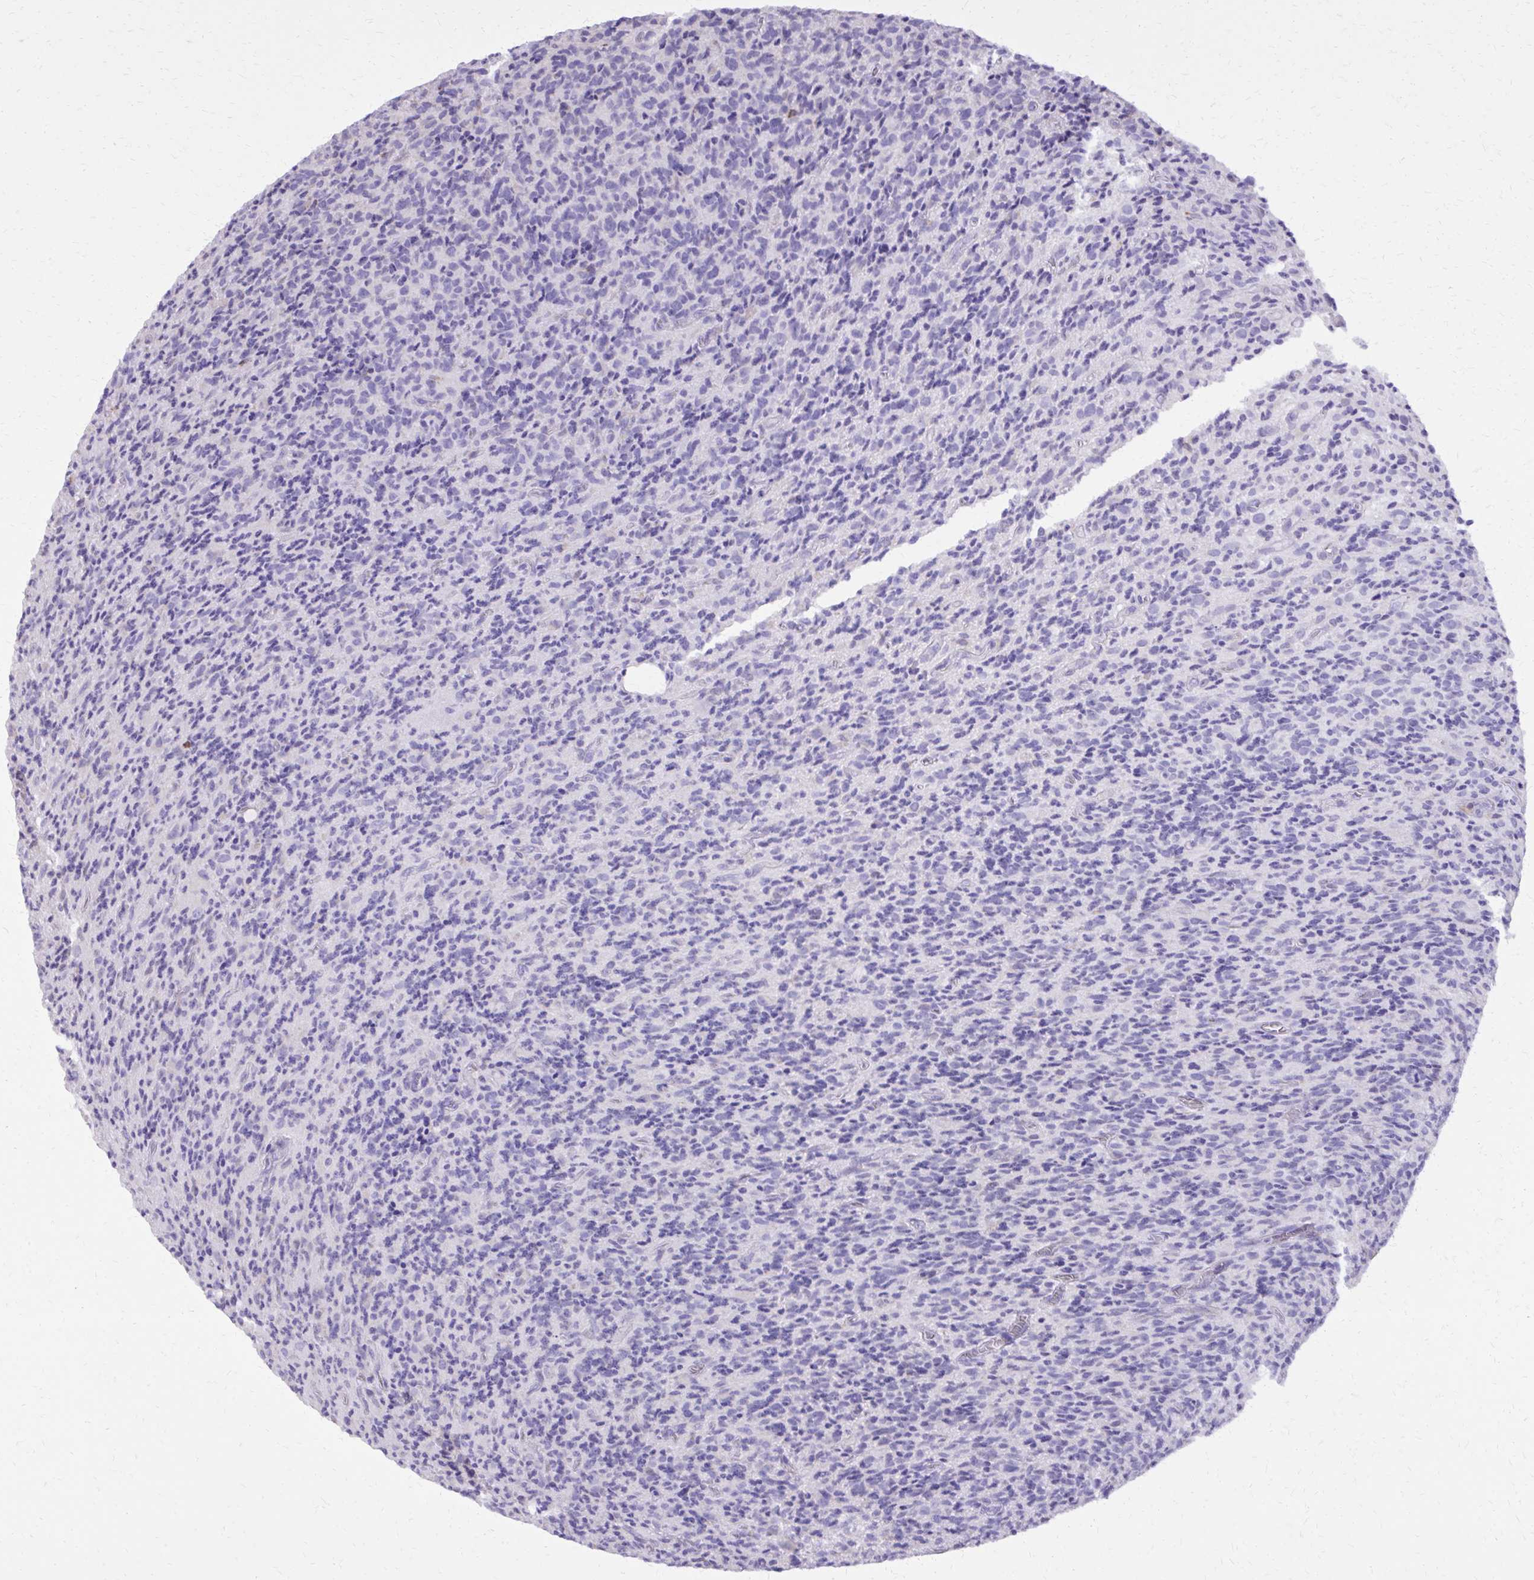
{"staining": {"intensity": "negative", "quantity": "none", "location": "none"}, "tissue": "glioma", "cell_type": "Tumor cells", "image_type": "cancer", "snomed": [{"axis": "morphology", "description": "Glioma, malignant, High grade"}, {"axis": "topography", "description": "Brain"}], "caption": "IHC photomicrograph of human glioma stained for a protein (brown), which demonstrates no expression in tumor cells. (IHC, brightfield microscopy, high magnification).", "gene": "CAT", "patient": {"sex": "male", "age": 76}}